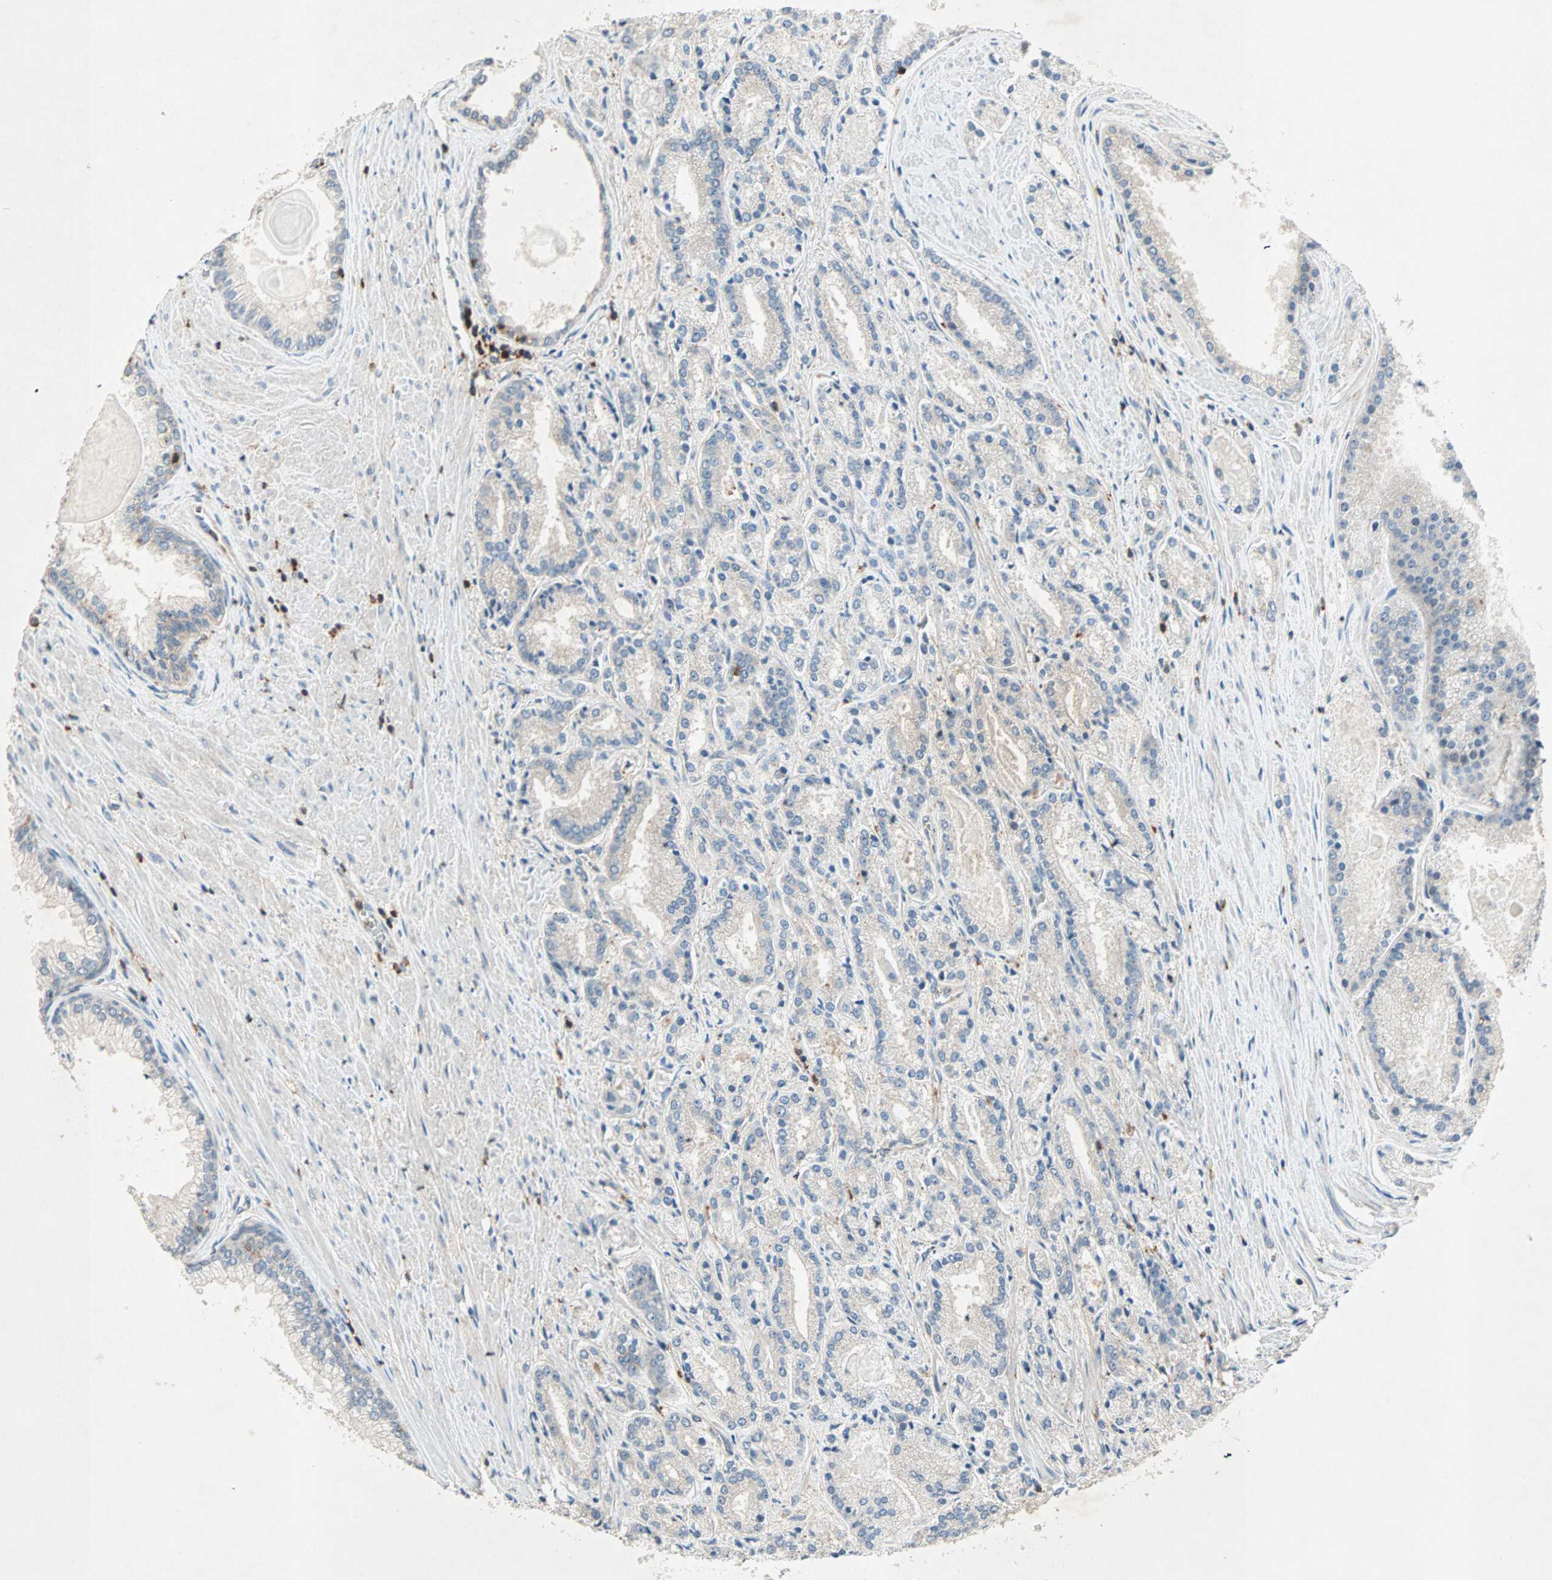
{"staining": {"intensity": "weak", "quantity": ">75%", "location": "cytoplasmic/membranous"}, "tissue": "prostate cancer", "cell_type": "Tumor cells", "image_type": "cancer", "snomed": [{"axis": "morphology", "description": "Adenocarcinoma, Low grade"}, {"axis": "topography", "description": "Prostate"}], "caption": "Weak cytoplasmic/membranous expression is appreciated in about >75% of tumor cells in adenocarcinoma (low-grade) (prostate). The staining was performed using DAB (3,3'-diaminobenzidine), with brown indicating positive protein expression. Nuclei are stained blue with hematoxylin.", "gene": "TEC", "patient": {"sex": "male", "age": 59}}